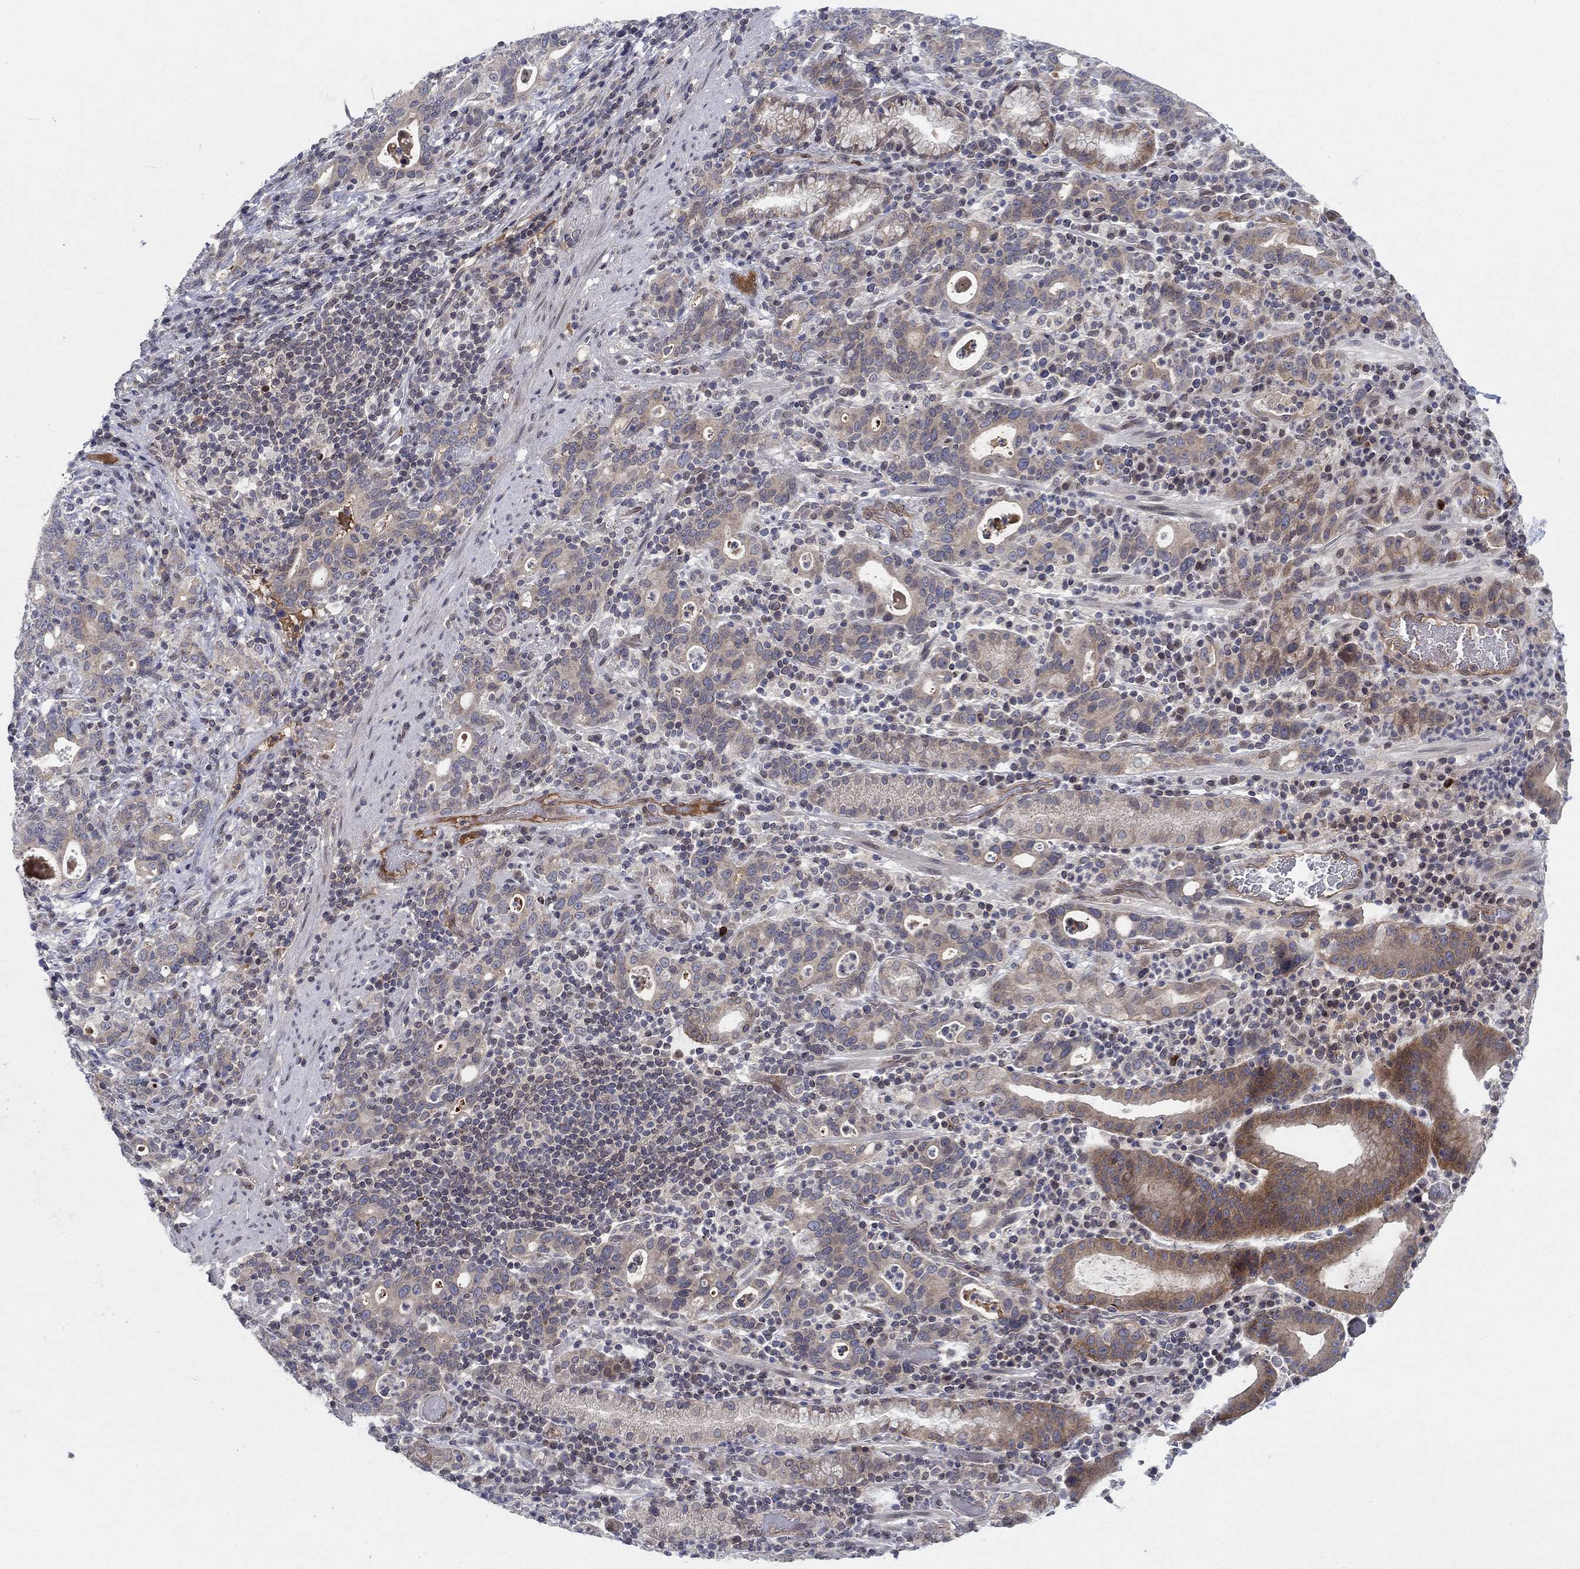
{"staining": {"intensity": "moderate", "quantity": "<25%", "location": "cytoplasmic/membranous"}, "tissue": "stomach cancer", "cell_type": "Tumor cells", "image_type": "cancer", "snomed": [{"axis": "morphology", "description": "Adenocarcinoma, NOS"}, {"axis": "topography", "description": "Stomach"}], "caption": "Stomach cancer stained with a protein marker reveals moderate staining in tumor cells.", "gene": "CETN3", "patient": {"sex": "male", "age": 79}}